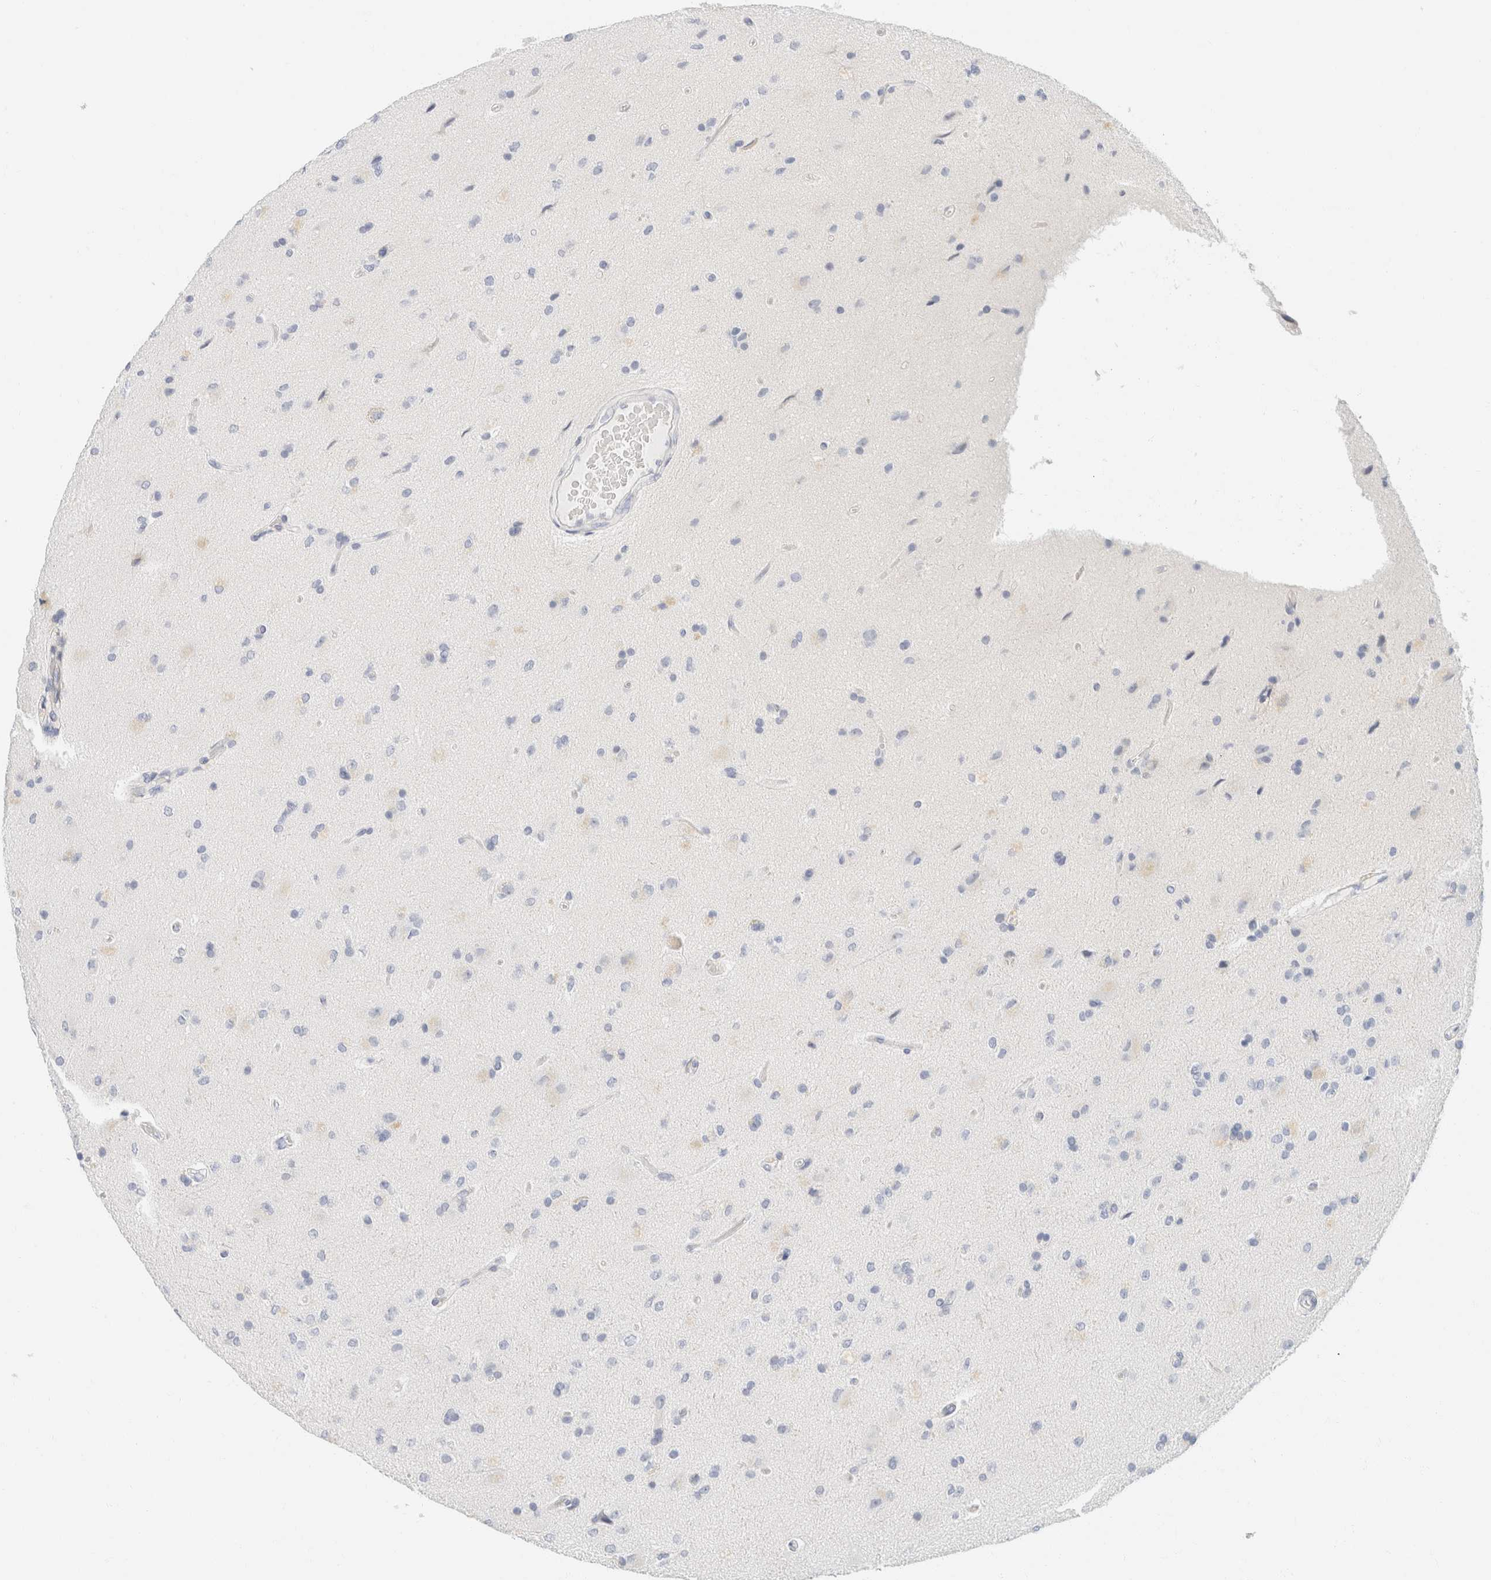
{"staining": {"intensity": "negative", "quantity": "none", "location": "none"}, "tissue": "glioma", "cell_type": "Tumor cells", "image_type": "cancer", "snomed": [{"axis": "morphology", "description": "Glioma, malignant, High grade"}, {"axis": "topography", "description": "Brain"}], "caption": "High power microscopy micrograph of an immunohistochemistry image of malignant glioma (high-grade), revealing no significant positivity in tumor cells.", "gene": "KRT20", "patient": {"sex": "male", "age": 72}}